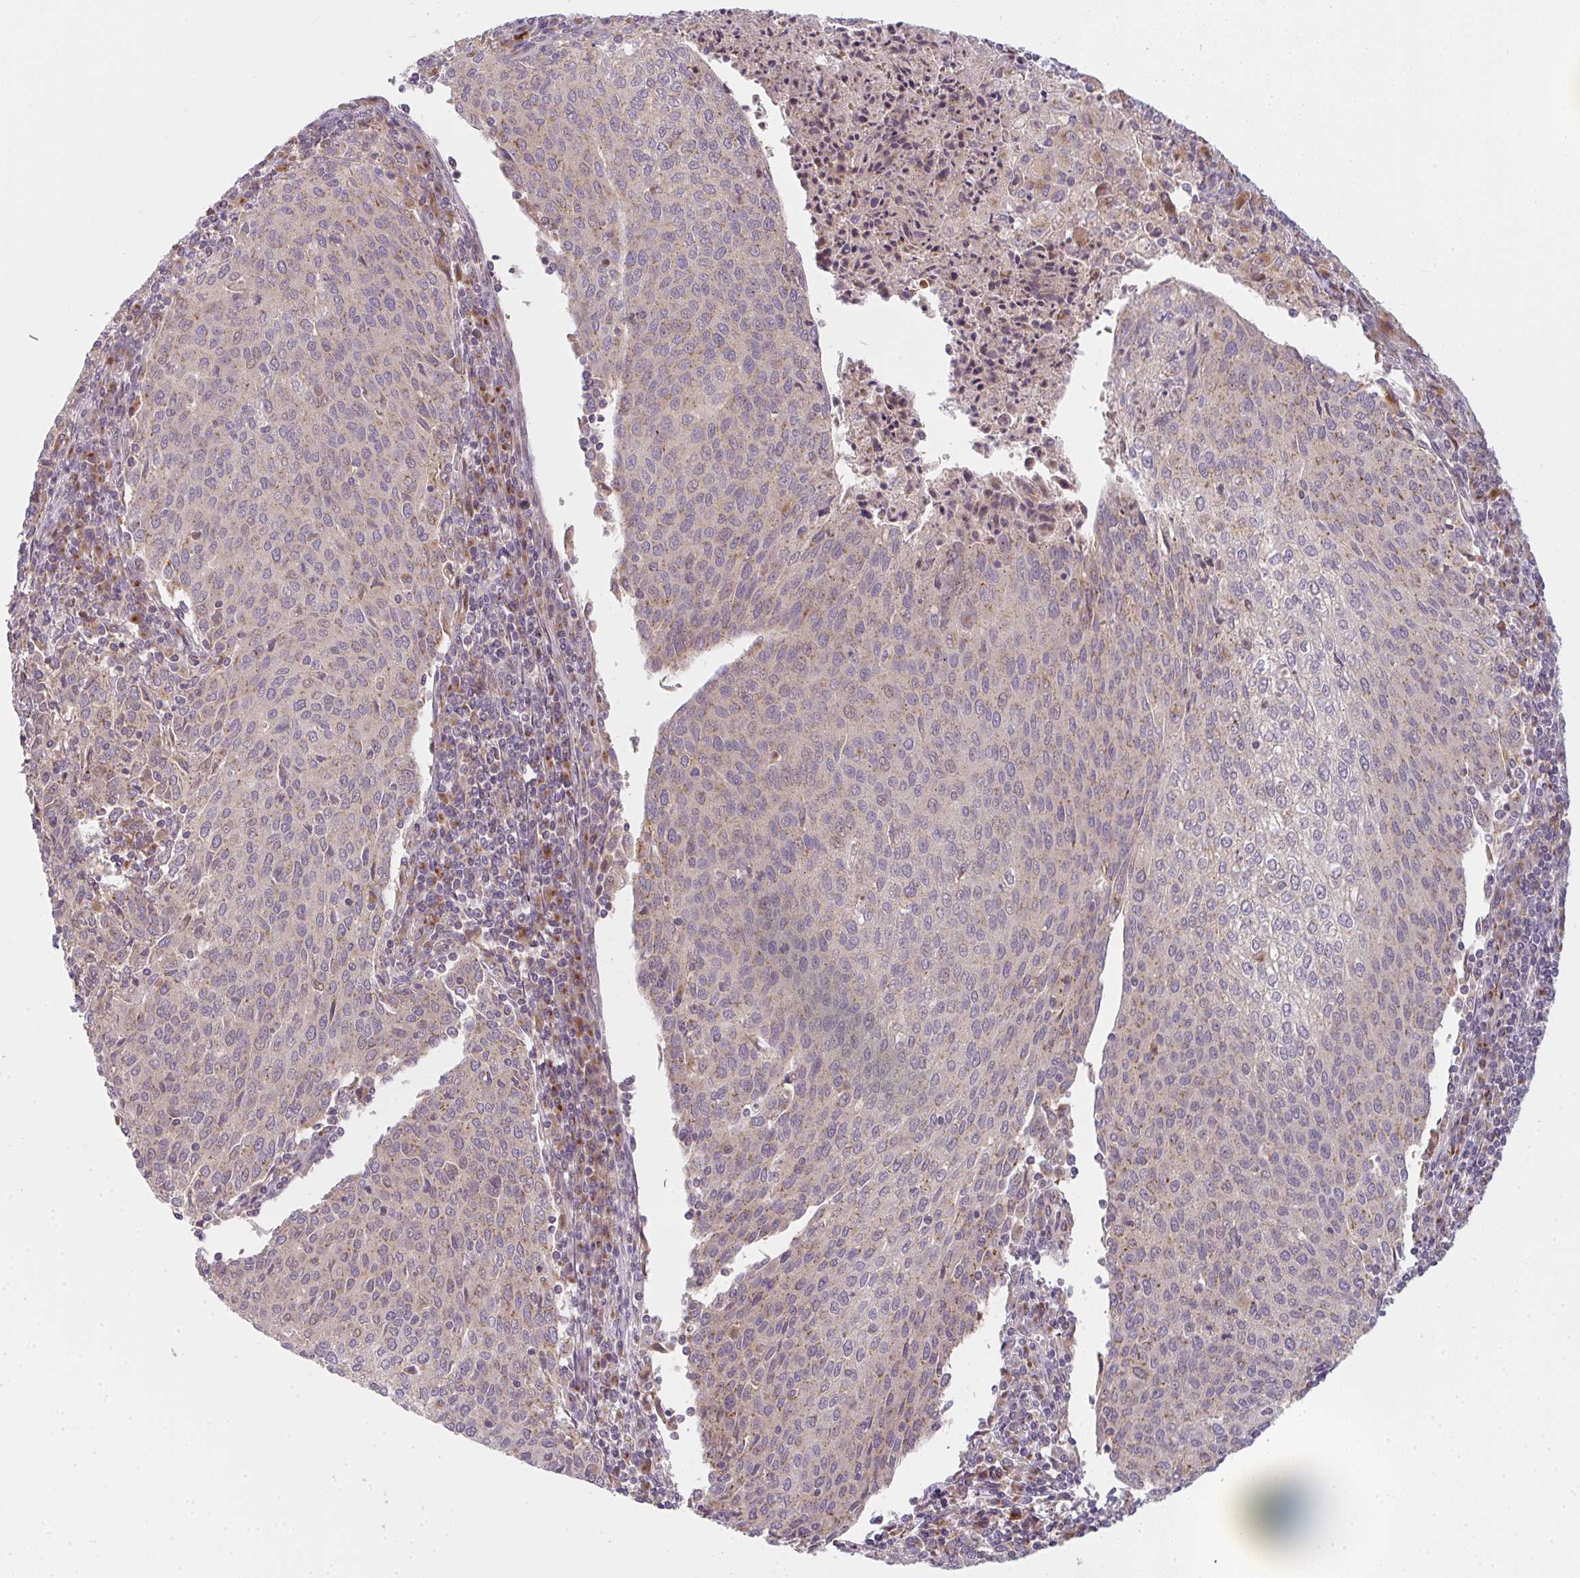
{"staining": {"intensity": "moderate", "quantity": "25%-75%", "location": "cytoplasmic/membranous"}, "tissue": "cervical cancer", "cell_type": "Tumor cells", "image_type": "cancer", "snomed": [{"axis": "morphology", "description": "Squamous cell carcinoma, NOS"}, {"axis": "topography", "description": "Cervix"}], "caption": "Immunohistochemistry histopathology image of cervical cancer stained for a protein (brown), which shows medium levels of moderate cytoplasmic/membranous staining in approximately 25%-75% of tumor cells.", "gene": "GVQW3", "patient": {"sex": "female", "age": 46}}